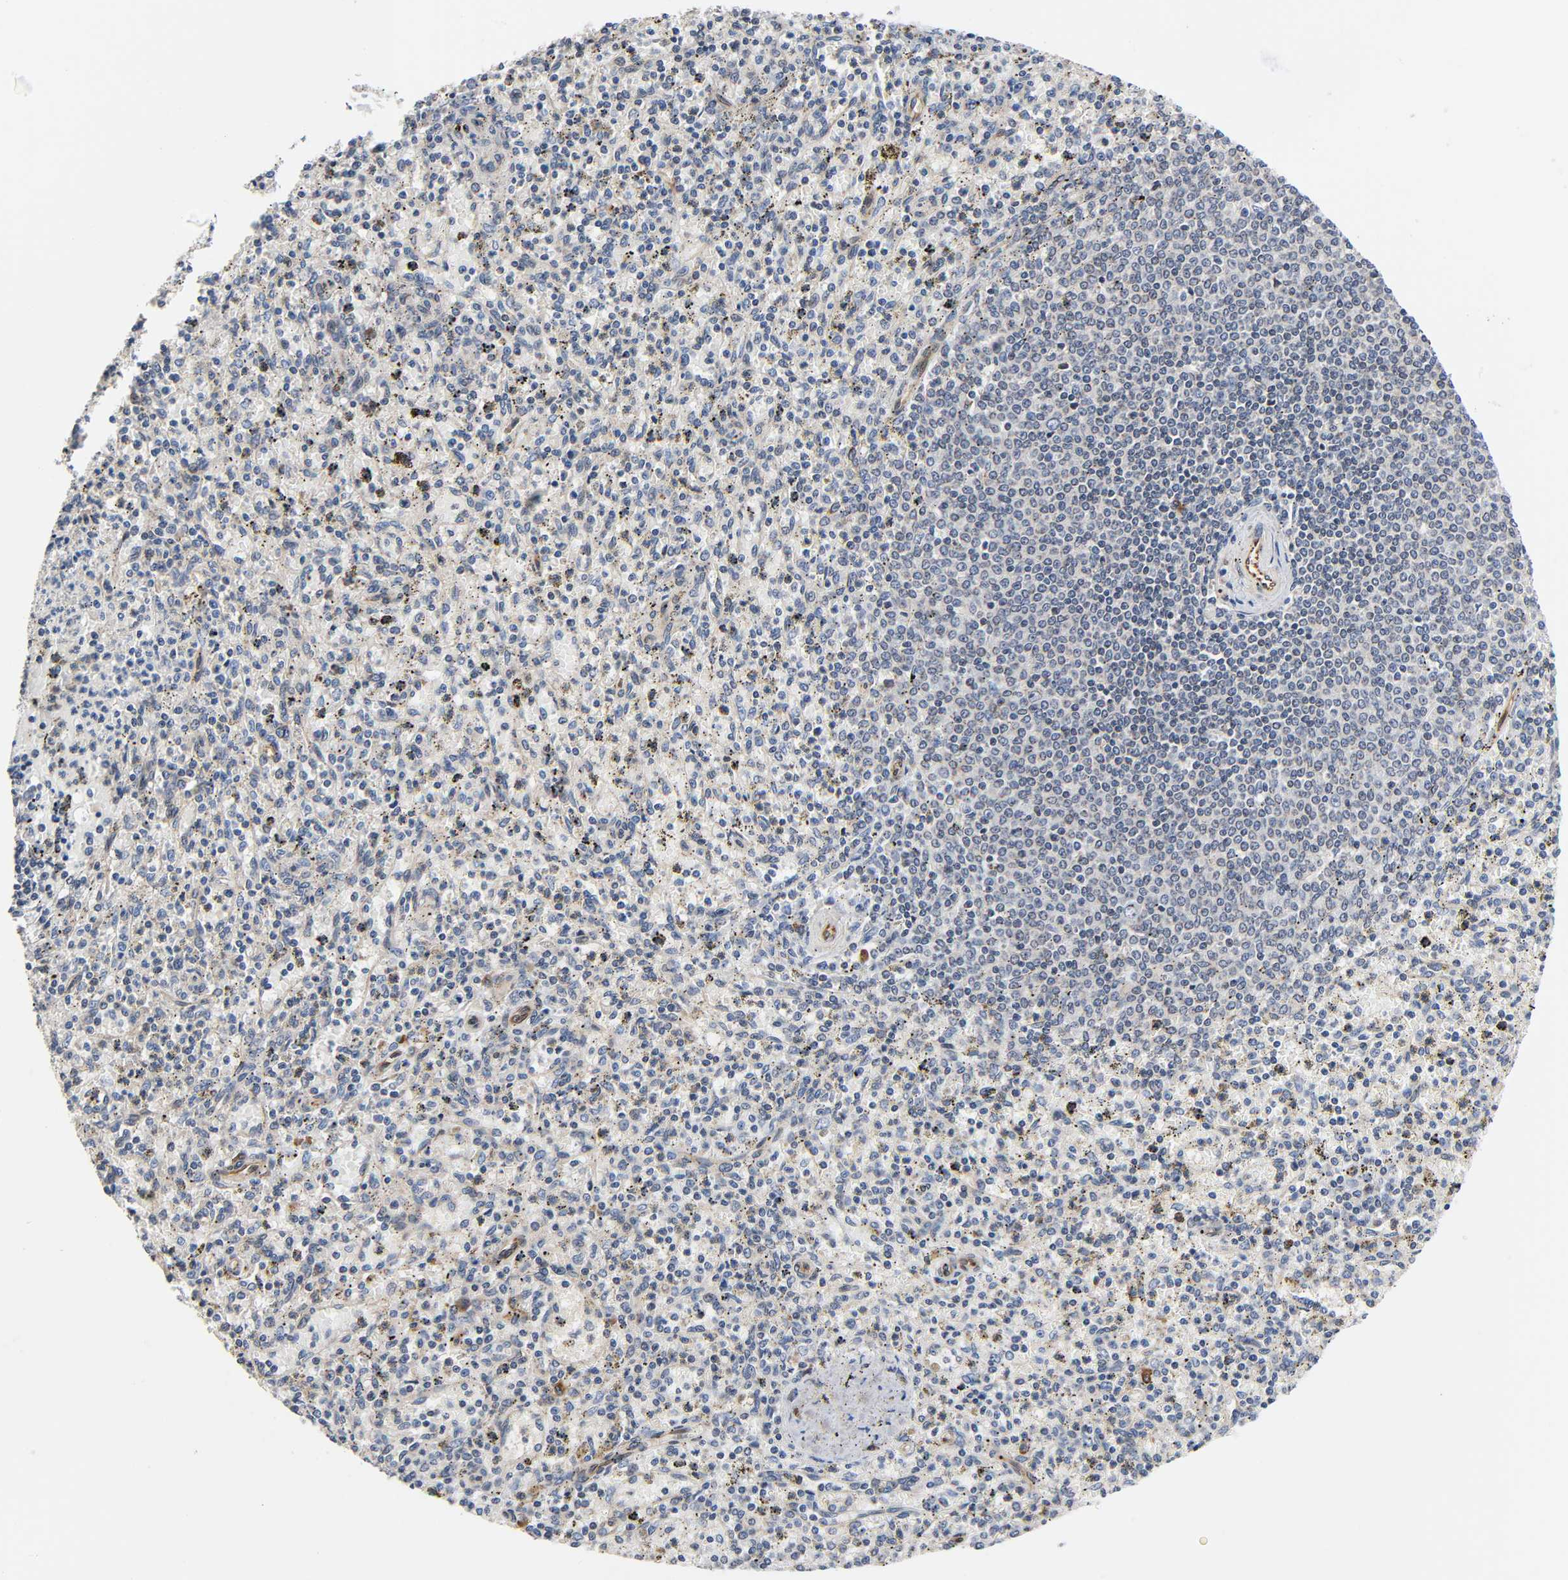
{"staining": {"intensity": "weak", "quantity": "<25%", "location": "cytoplasmic/membranous"}, "tissue": "spleen", "cell_type": "Cells in red pulp", "image_type": "normal", "snomed": [{"axis": "morphology", "description": "Normal tissue, NOS"}, {"axis": "topography", "description": "Spleen"}], "caption": "Protein analysis of unremarkable spleen shows no significant positivity in cells in red pulp.", "gene": "ASB6", "patient": {"sex": "male", "age": 72}}